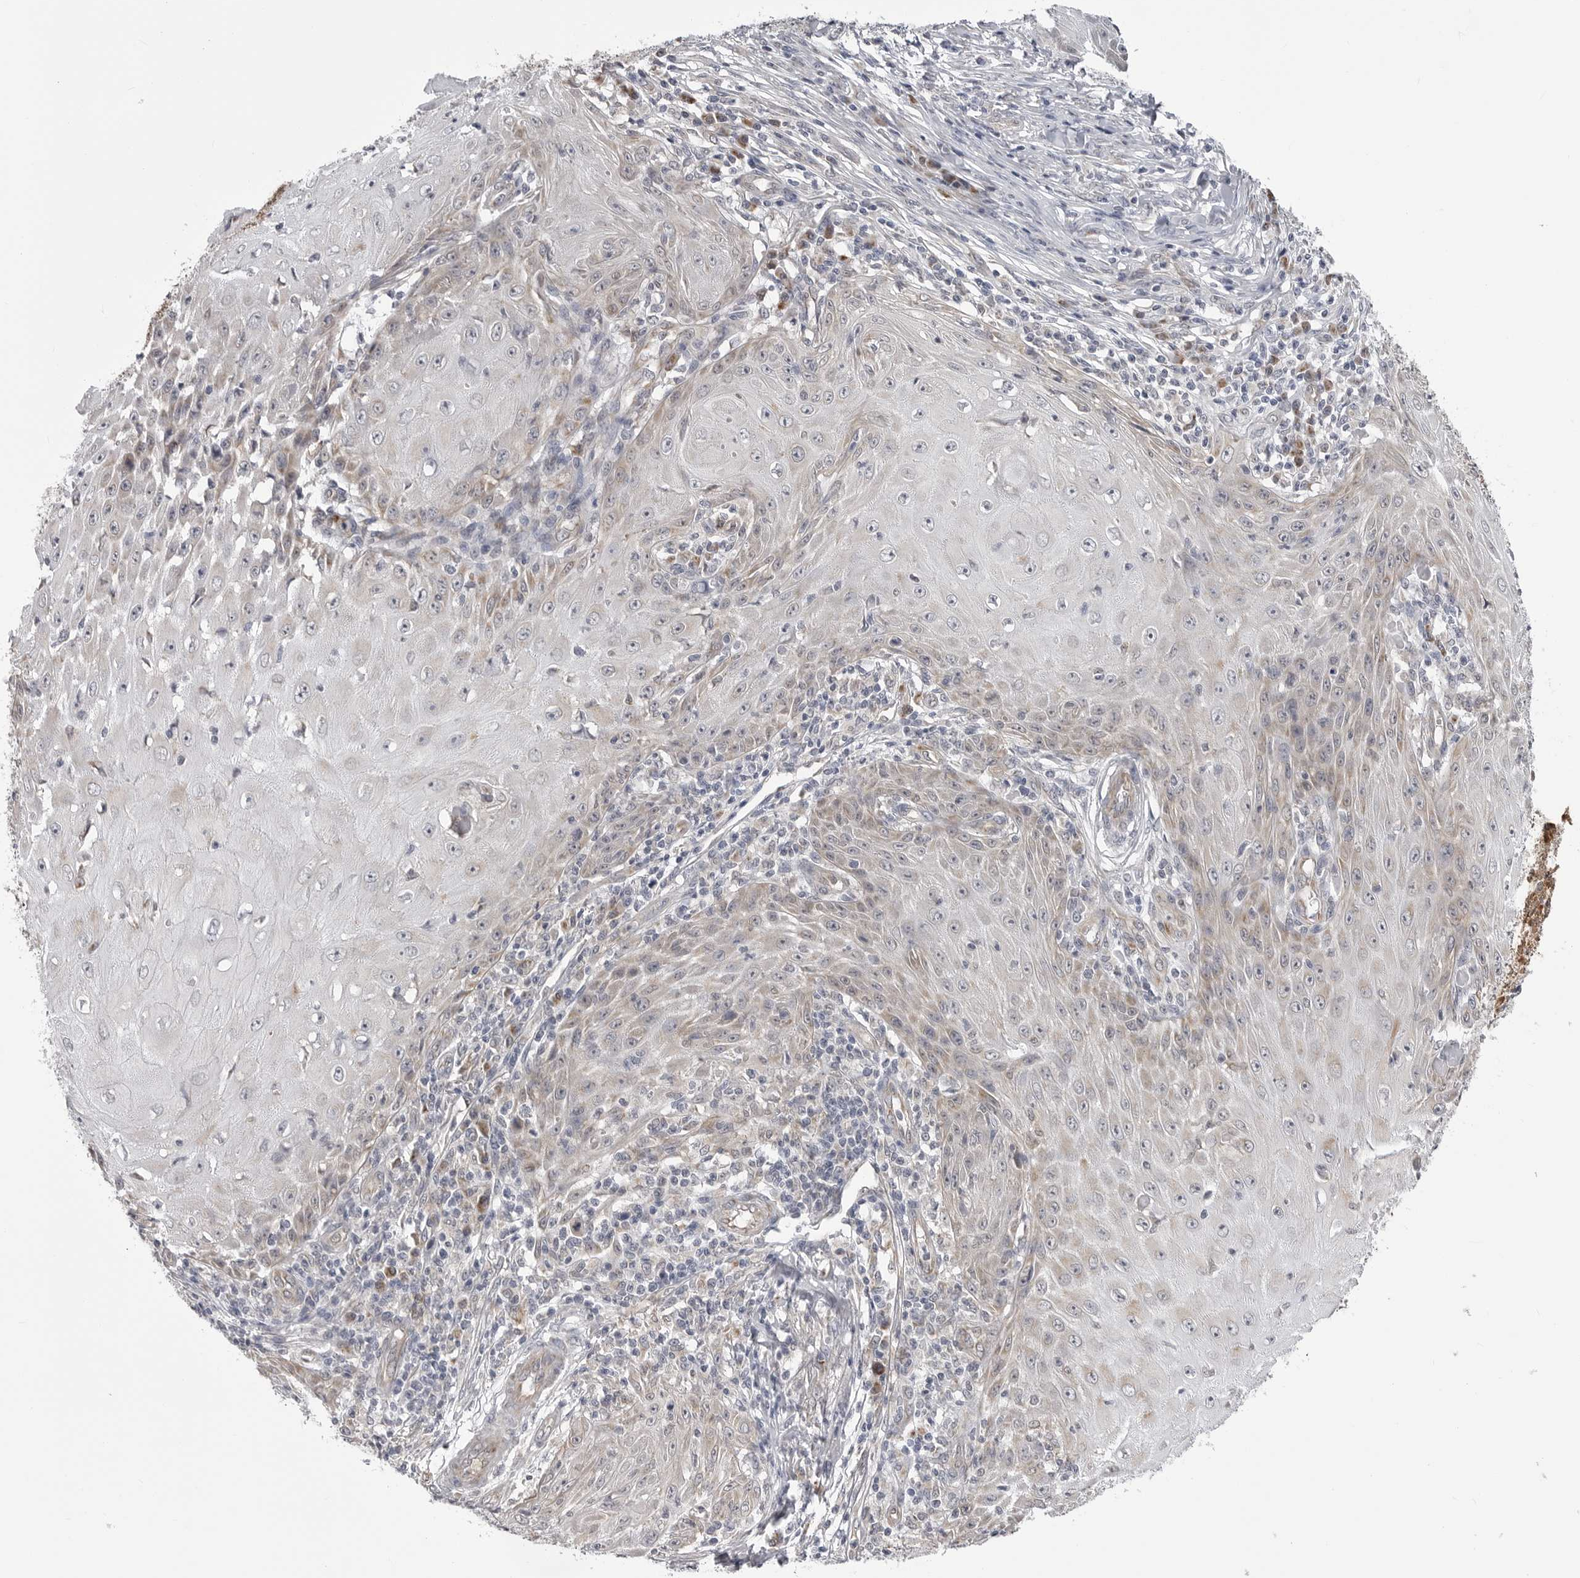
{"staining": {"intensity": "weak", "quantity": "<25%", "location": "cytoplasmic/membranous"}, "tissue": "skin cancer", "cell_type": "Tumor cells", "image_type": "cancer", "snomed": [{"axis": "morphology", "description": "Squamous cell carcinoma, NOS"}, {"axis": "topography", "description": "Skin"}], "caption": "A histopathology image of skin cancer (squamous cell carcinoma) stained for a protein exhibits no brown staining in tumor cells. (Stains: DAB (3,3'-diaminobenzidine) IHC with hematoxylin counter stain, Microscopy: brightfield microscopy at high magnification).", "gene": "FH", "patient": {"sex": "female", "age": 73}}